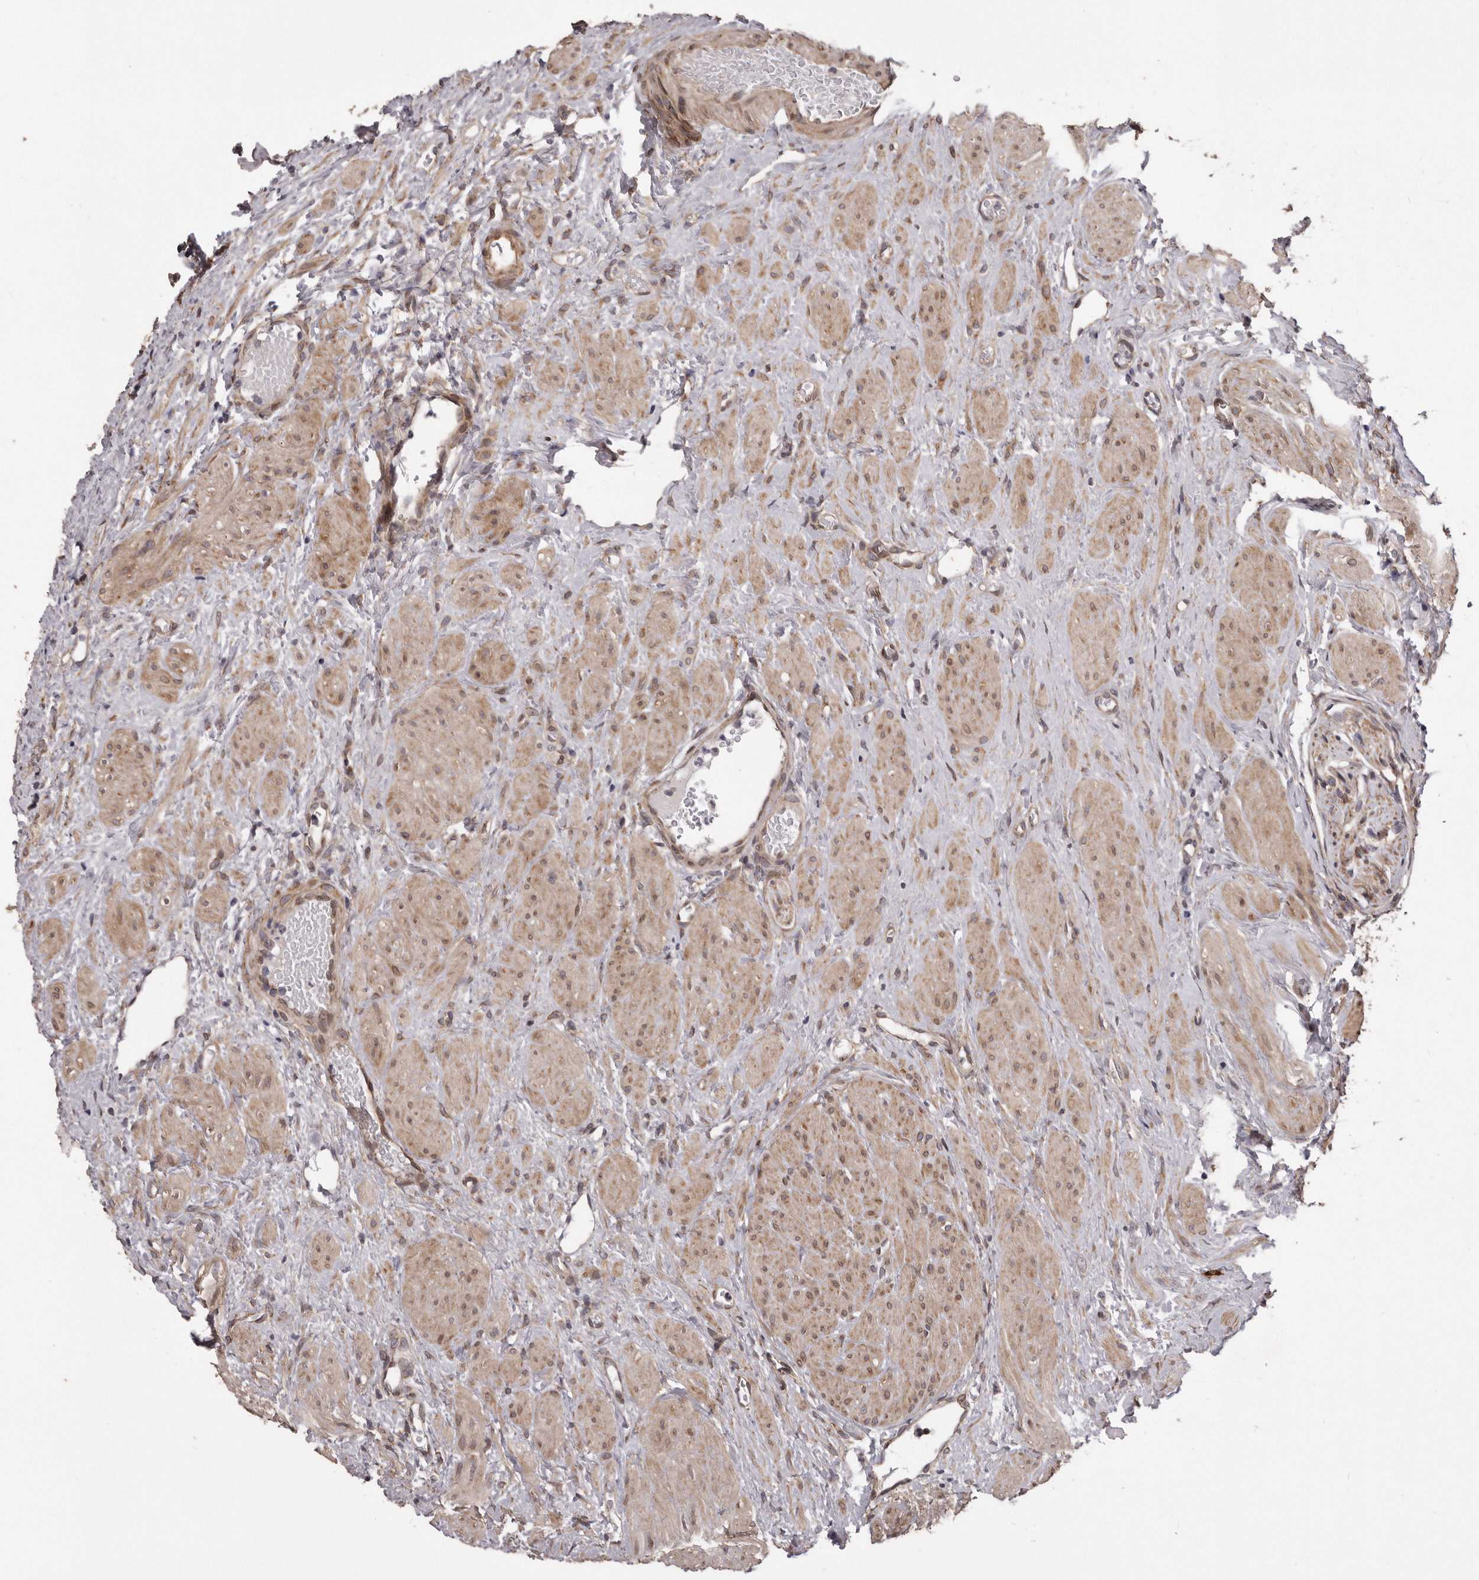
{"staining": {"intensity": "weak", "quantity": ">75%", "location": "cytoplasmic/membranous"}, "tissue": "ovary", "cell_type": "Follicle cells", "image_type": "normal", "snomed": [{"axis": "morphology", "description": "Normal tissue, NOS"}, {"axis": "morphology", "description": "Cyst, NOS"}, {"axis": "topography", "description": "Ovary"}], "caption": "Immunohistochemistry (IHC) histopathology image of normal ovary stained for a protein (brown), which shows low levels of weak cytoplasmic/membranous staining in about >75% of follicle cells.", "gene": "ARMCX1", "patient": {"sex": "female", "age": 33}}